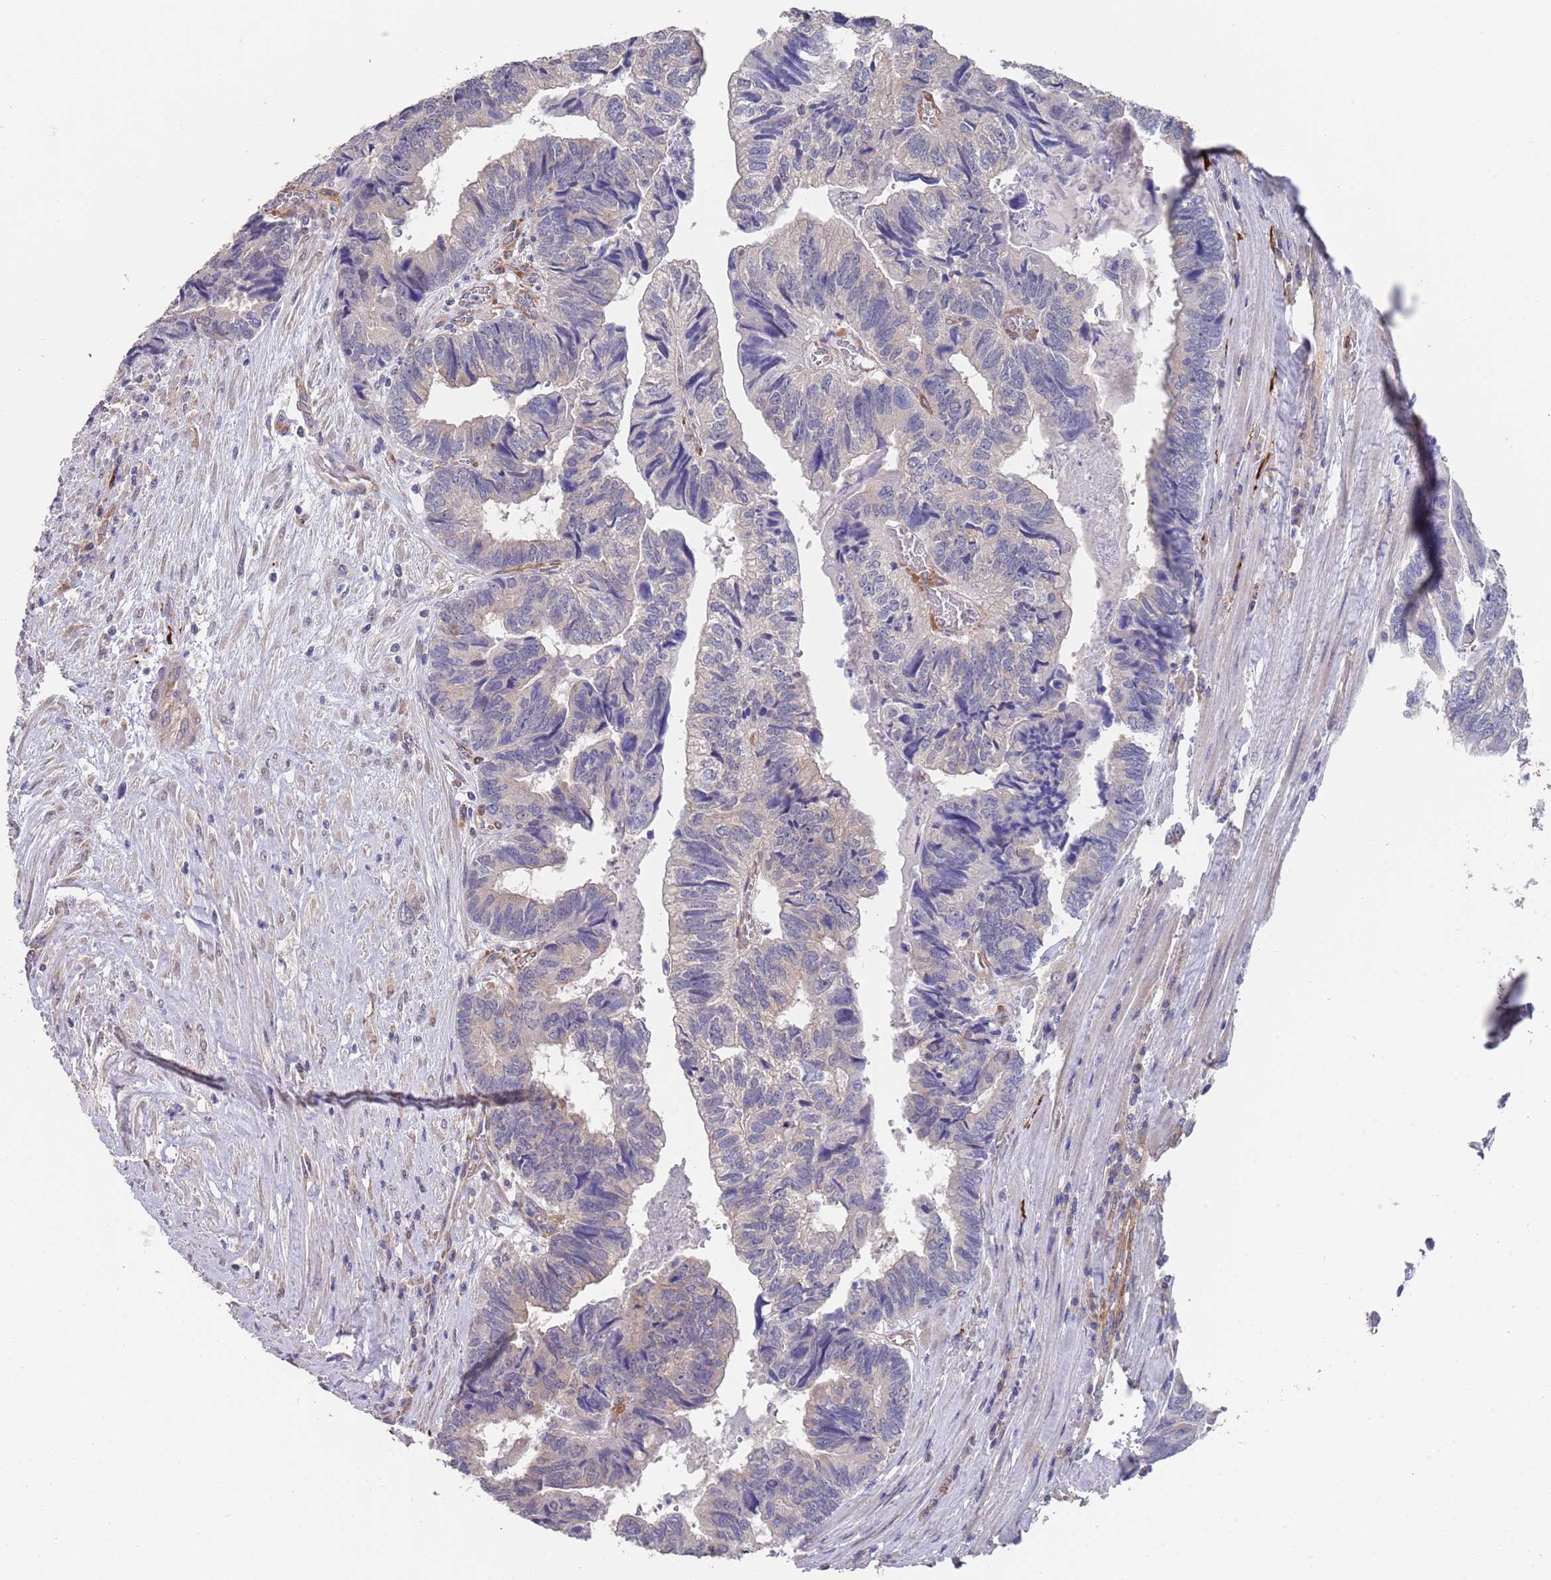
{"staining": {"intensity": "negative", "quantity": "none", "location": "none"}, "tissue": "colorectal cancer", "cell_type": "Tumor cells", "image_type": "cancer", "snomed": [{"axis": "morphology", "description": "Adenocarcinoma, NOS"}, {"axis": "topography", "description": "Colon"}], "caption": "Immunohistochemical staining of colorectal cancer displays no significant staining in tumor cells.", "gene": "ANK2", "patient": {"sex": "female", "age": 67}}